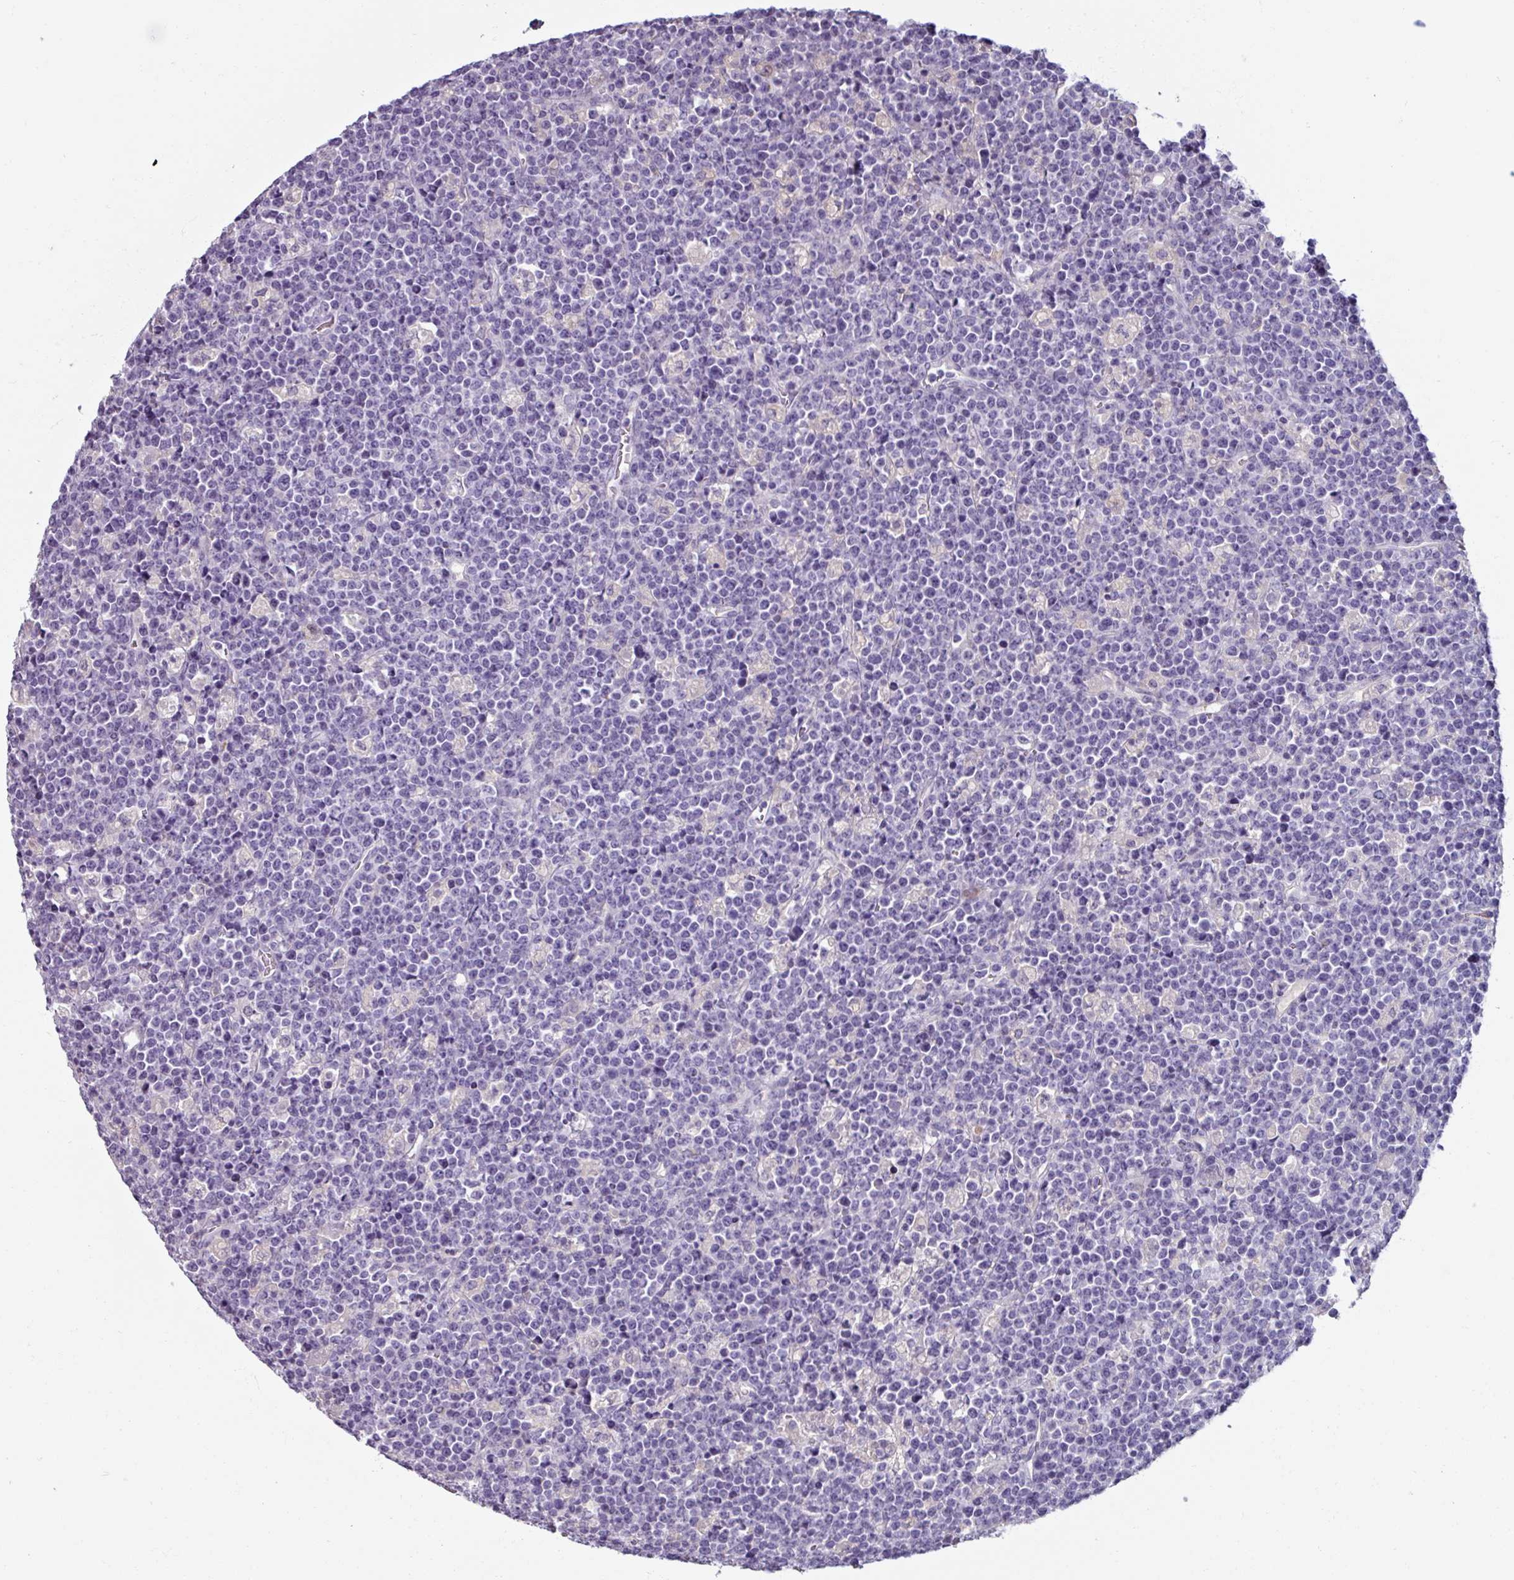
{"staining": {"intensity": "negative", "quantity": "none", "location": "none"}, "tissue": "lymphoma", "cell_type": "Tumor cells", "image_type": "cancer", "snomed": [{"axis": "morphology", "description": "Malignant lymphoma, non-Hodgkin's type, High grade"}, {"axis": "topography", "description": "Ovary"}], "caption": "This is a histopathology image of immunohistochemistry (IHC) staining of high-grade malignant lymphoma, non-Hodgkin's type, which shows no staining in tumor cells.", "gene": "SPESP1", "patient": {"sex": "female", "age": 56}}